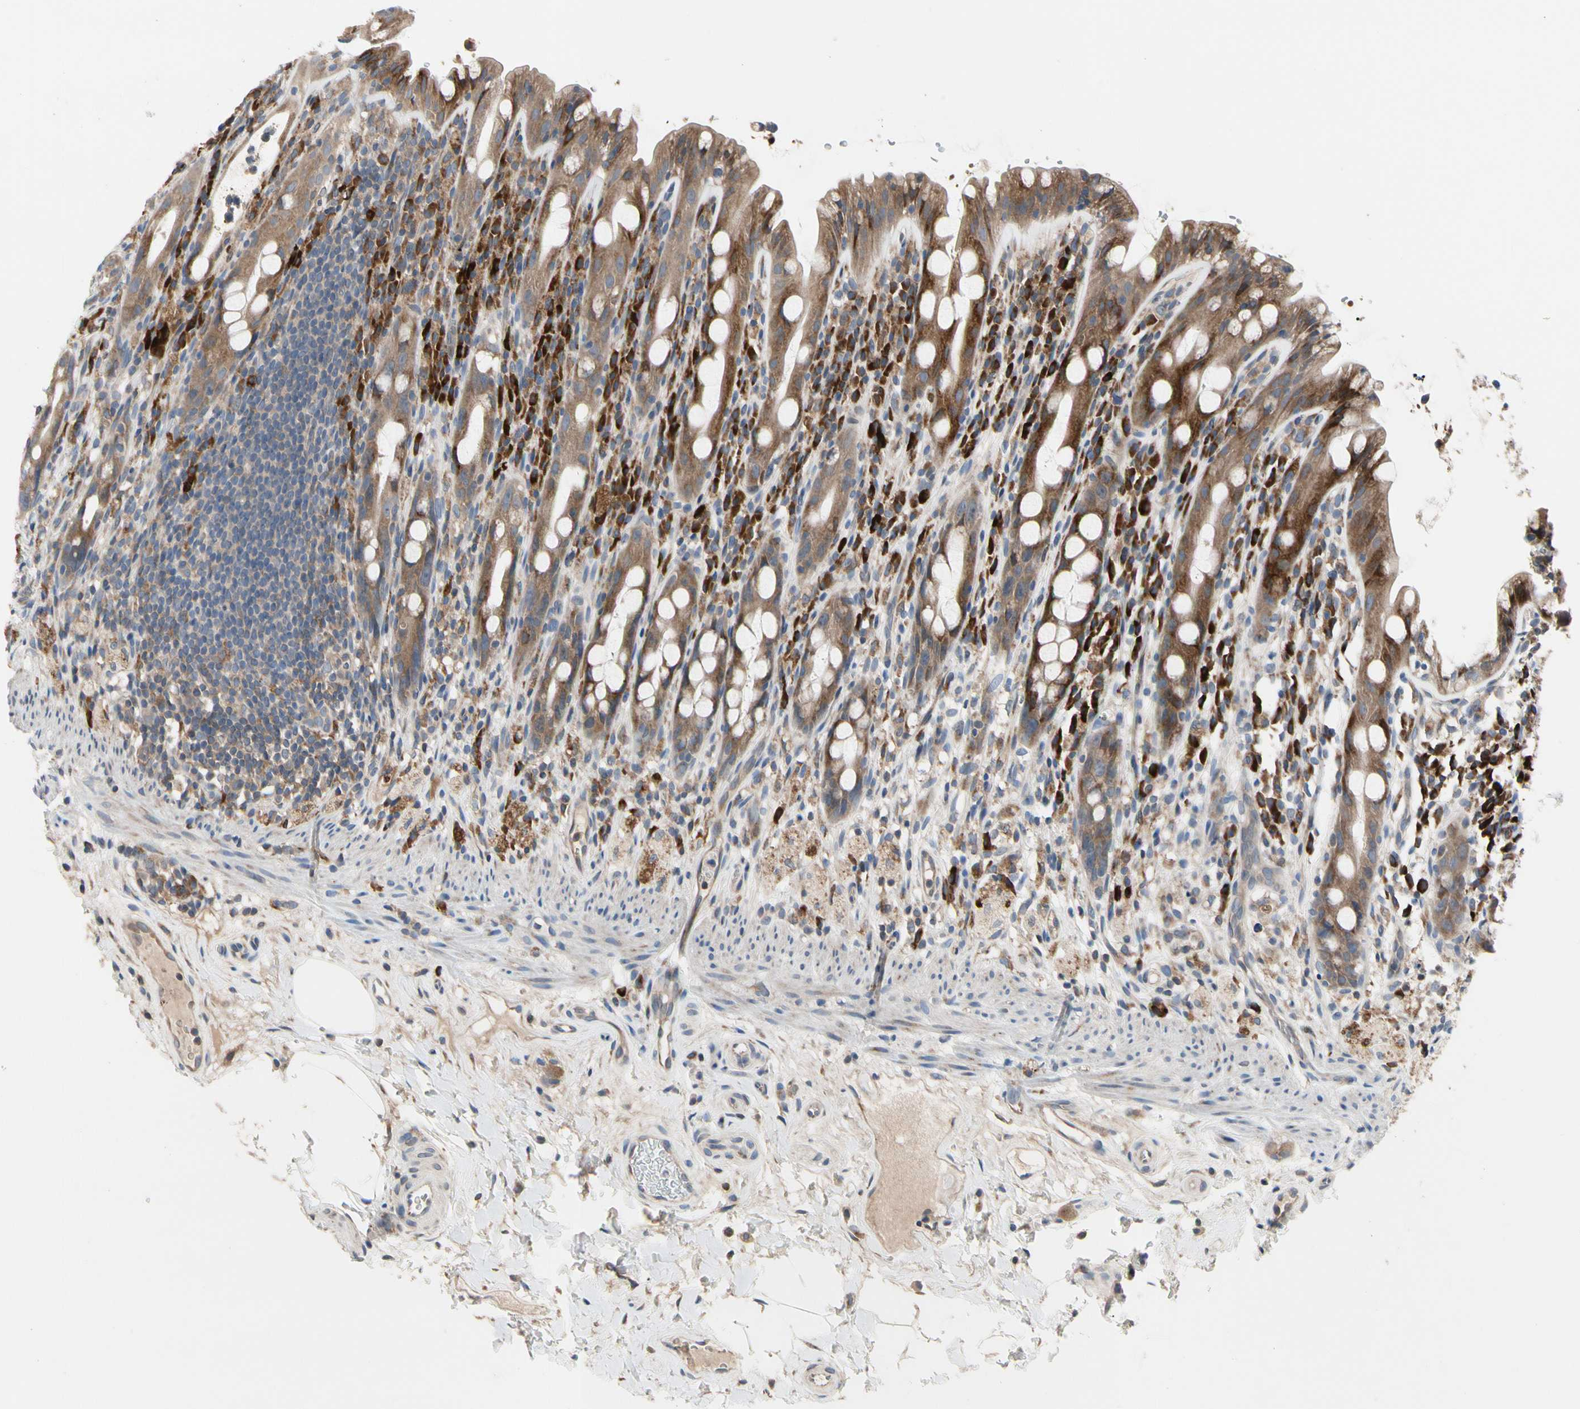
{"staining": {"intensity": "moderate", "quantity": ">75%", "location": "cytoplasmic/membranous"}, "tissue": "rectum", "cell_type": "Glandular cells", "image_type": "normal", "snomed": [{"axis": "morphology", "description": "Normal tissue, NOS"}, {"axis": "topography", "description": "Rectum"}], "caption": "Immunohistochemistry of normal human rectum displays medium levels of moderate cytoplasmic/membranous positivity in about >75% of glandular cells. Using DAB (3,3'-diaminobenzidine) (brown) and hematoxylin (blue) stains, captured at high magnification using brightfield microscopy.", "gene": "MMEL1", "patient": {"sex": "male", "age": 44}}